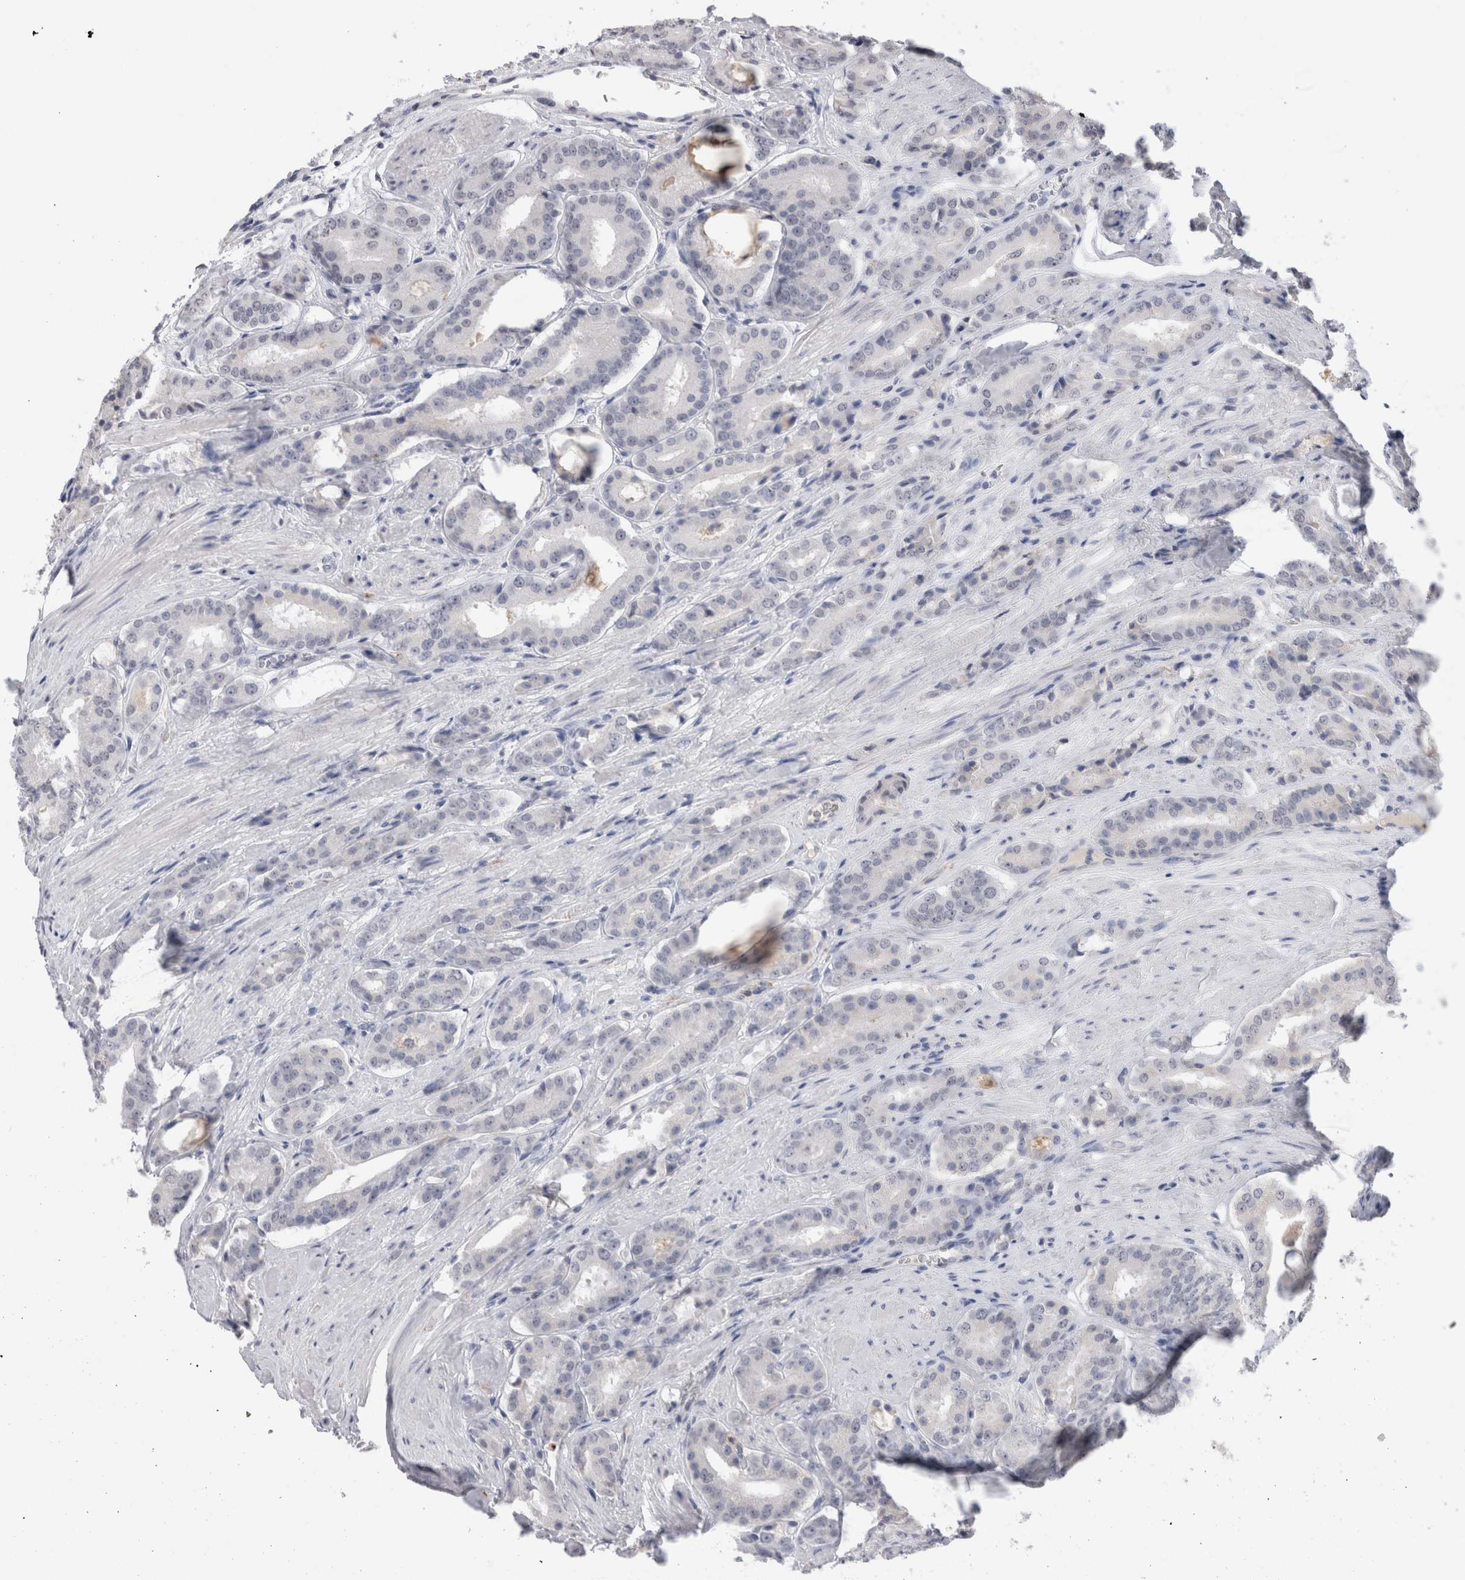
{"staining": {"intensity": "negative", "quantity": "none", "location": "none"}, "tissue": "prostate cancer", "cell_type": "Tumor cells", "image_type": "cancer", "snomed": [{"axis": "morphology", "description": "Adenocarcinoma, High grade"}, {"axis": "topography", "description": "Prostate"}], "caption": "DAB immunohistochemical staining of human prostate adenocarcinoma (high-grade) reveals no significant staining in tumor cells.", "gene": "CADM3", "patient": {"sex": "male", "age": 71}}